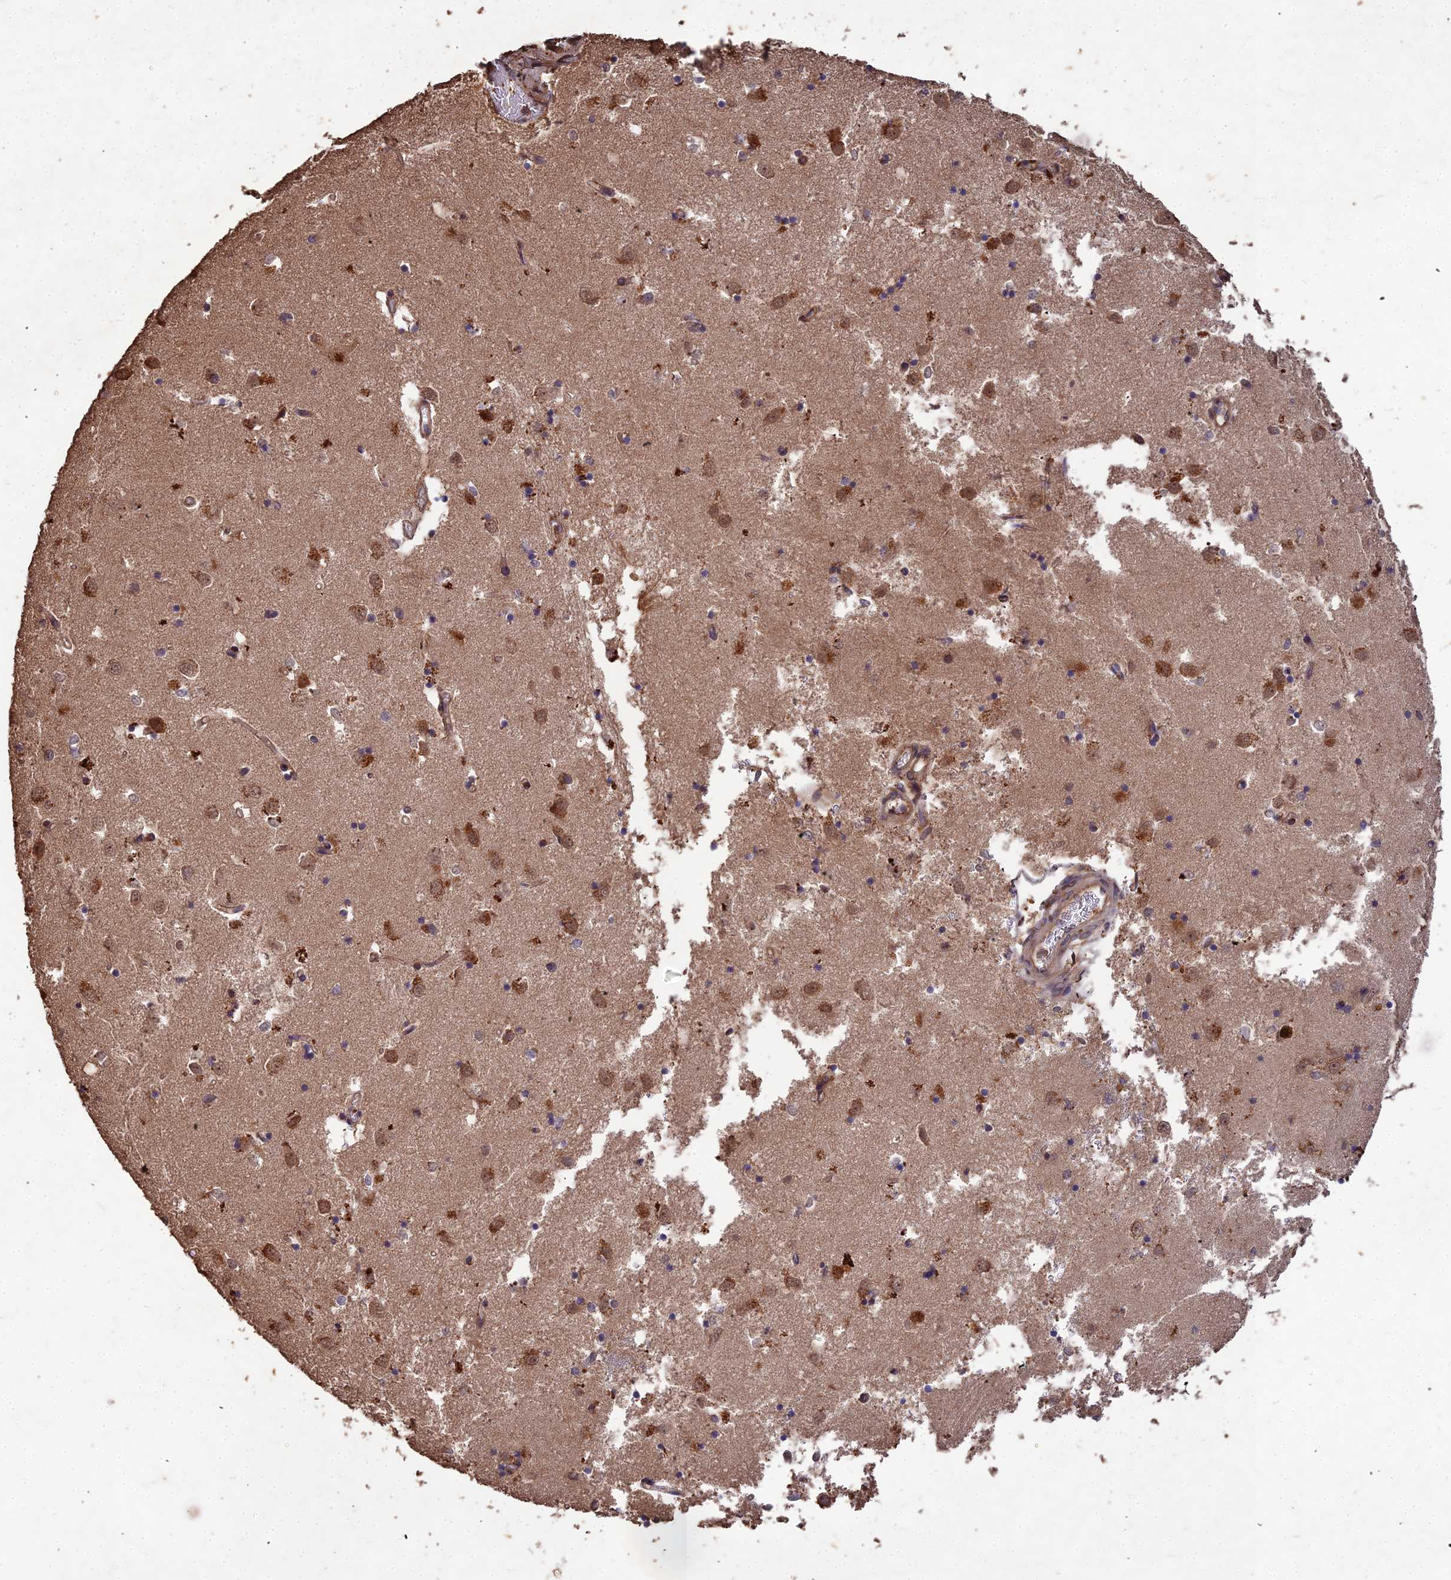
{"staining": {"intensity": "strong", "quantity": "<25%", "location": "cytoplasmic/membranous"}, "tissue": "caudate", "cell_type": "Glial cells", "image_type": "normal", "snomed": [{"axis": "morphology", "description": "Normal tissue, NOS"}, {"axis": "topography", "description": "Lateral ventricle wall"}], "caption": "Protein analysis of normal caudate reveals strong cytoplasmic/membranous positivity in approximately <25% of glial cells. (DAB IHC with brightfield microscopy, high magnification).", "gene": "SYMPK", "patient": {"sex": "male", "age": 70}}